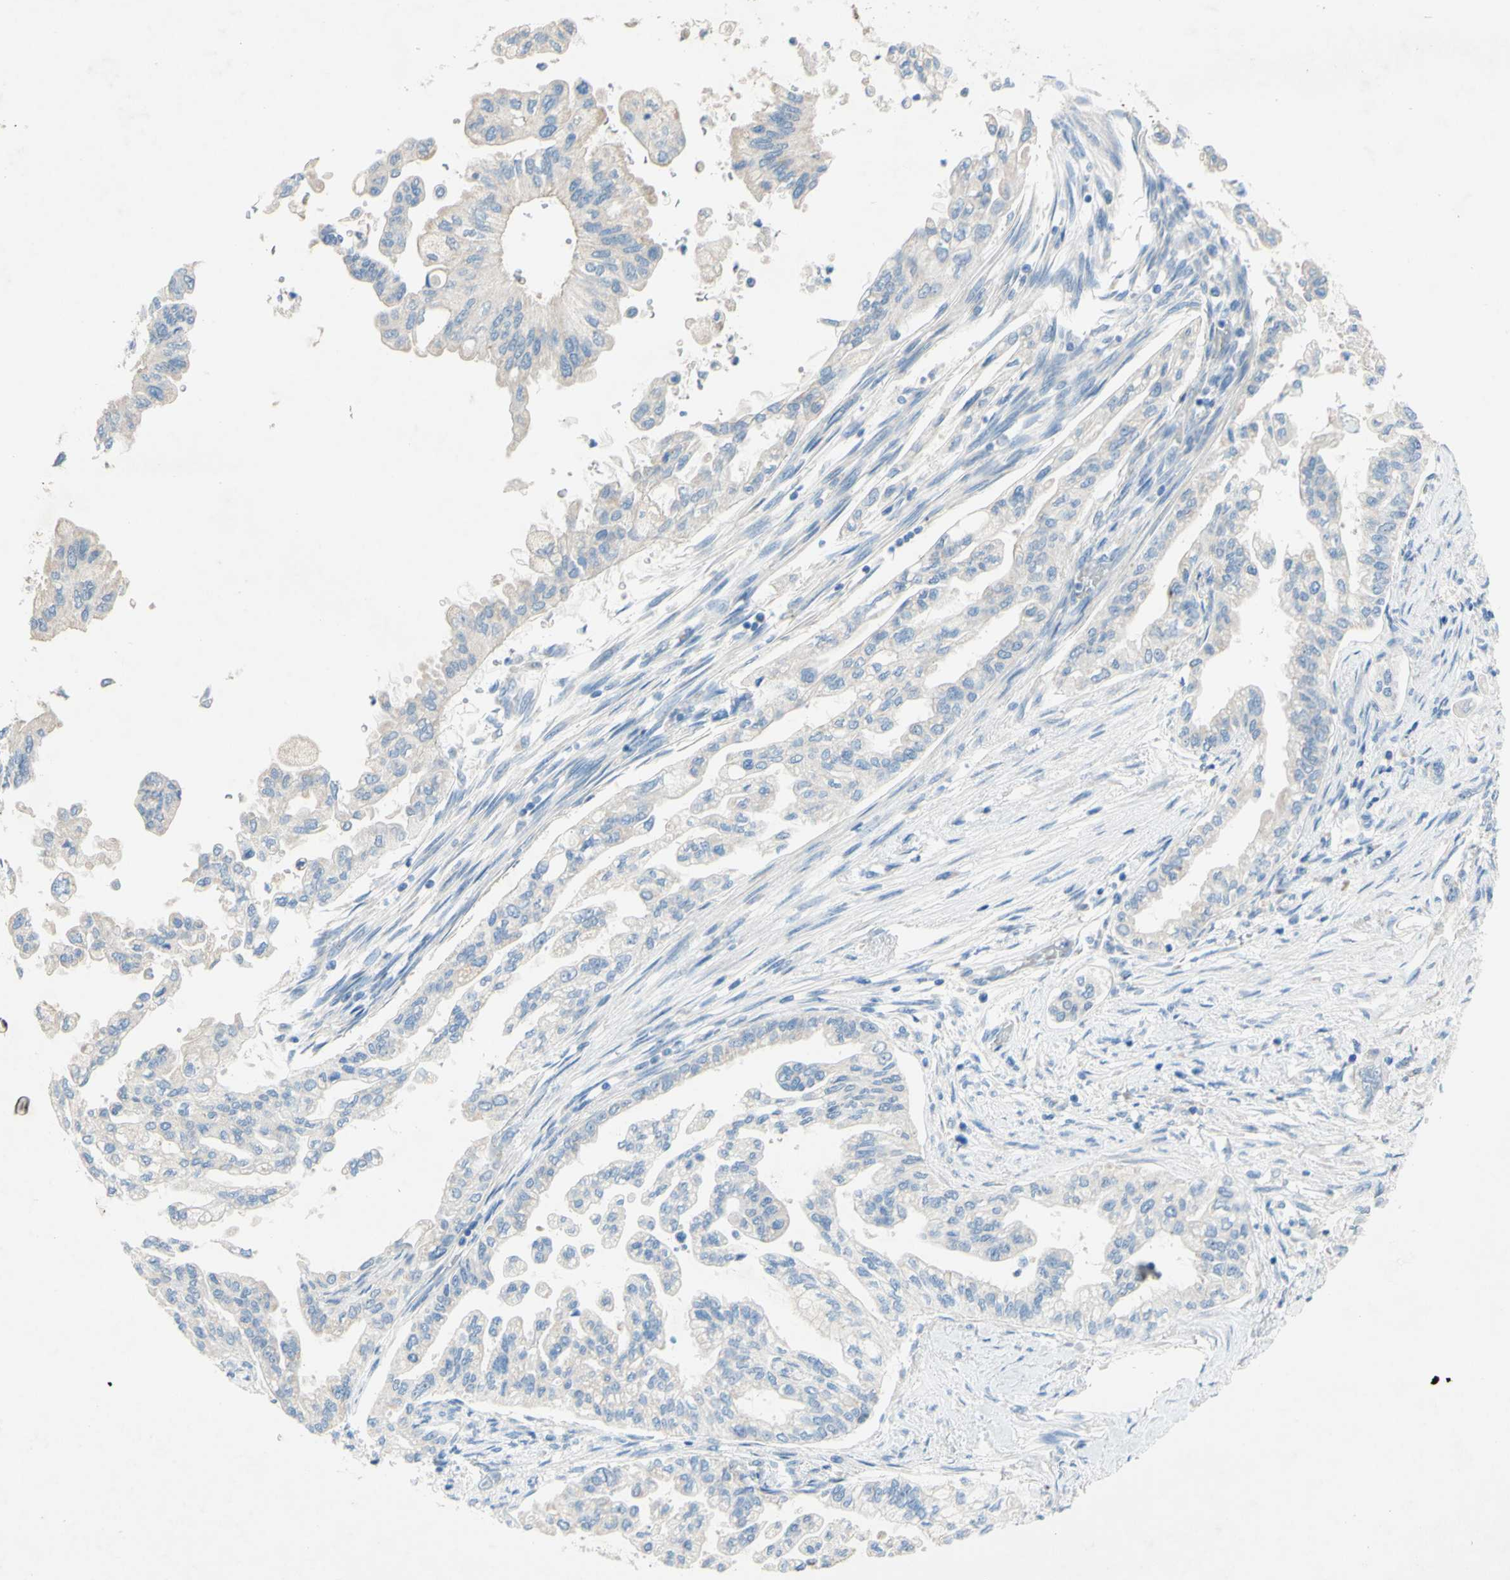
{"staining": {"intensity": "negative", "quantity": "none", "location": "none"}, "tissue": "pancreatic cancer", "cell_type": "Tumor cells", "image_type": "cancer", "snomed": [{"axis": "morphology", "description": "Normal tissue, NOS"}, {"axis": "topography", "description": "Pancreas"}], "caption": "Immunohistochemistry (IHC) photomicrograph of neoplastic tissue: pancreatic cancer stained with DAB (3,3'-diaminobenzidine) shows no significant protein positivity in tumor cells.", "gene": "ACADL", "patient": {"sex": "male", "age": 42}}